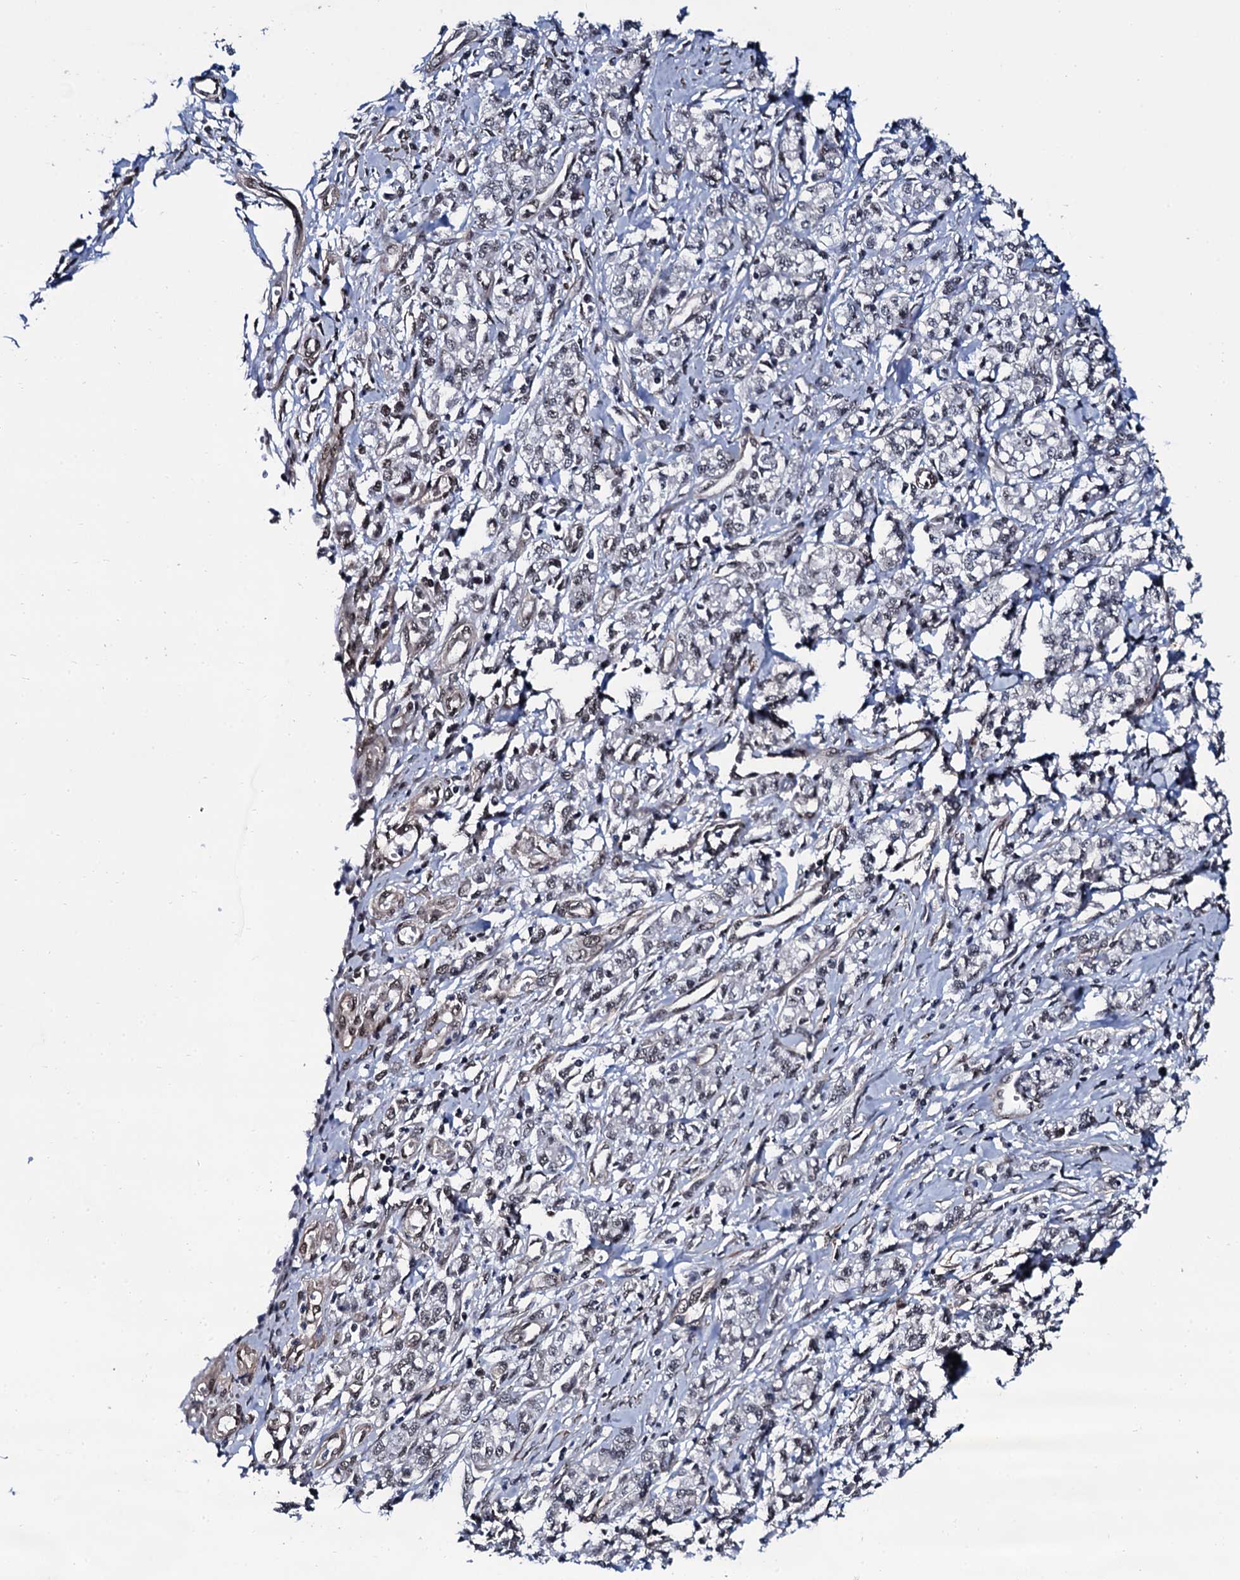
{"staining": {"intensity": "negative", "quantity": "none", "location": "none"}, "tissue": "stomach cancer", "cell_type": "Tumor cells", "image_type": "cancer", "snomed": [{"axis": "morphology", "description": "Adenocarcinoma, NOS"}, {"axis": "topography", "description": "Stomach"}], "caption": "Immunohistochemistry (IHC) micrograph of adenocarcinoma (stomach) stained for a protein (brown), which demonstrates no staining in tumor cells.", "gene": "CWC15", "patient": {"sex": "female", "age": 76}}